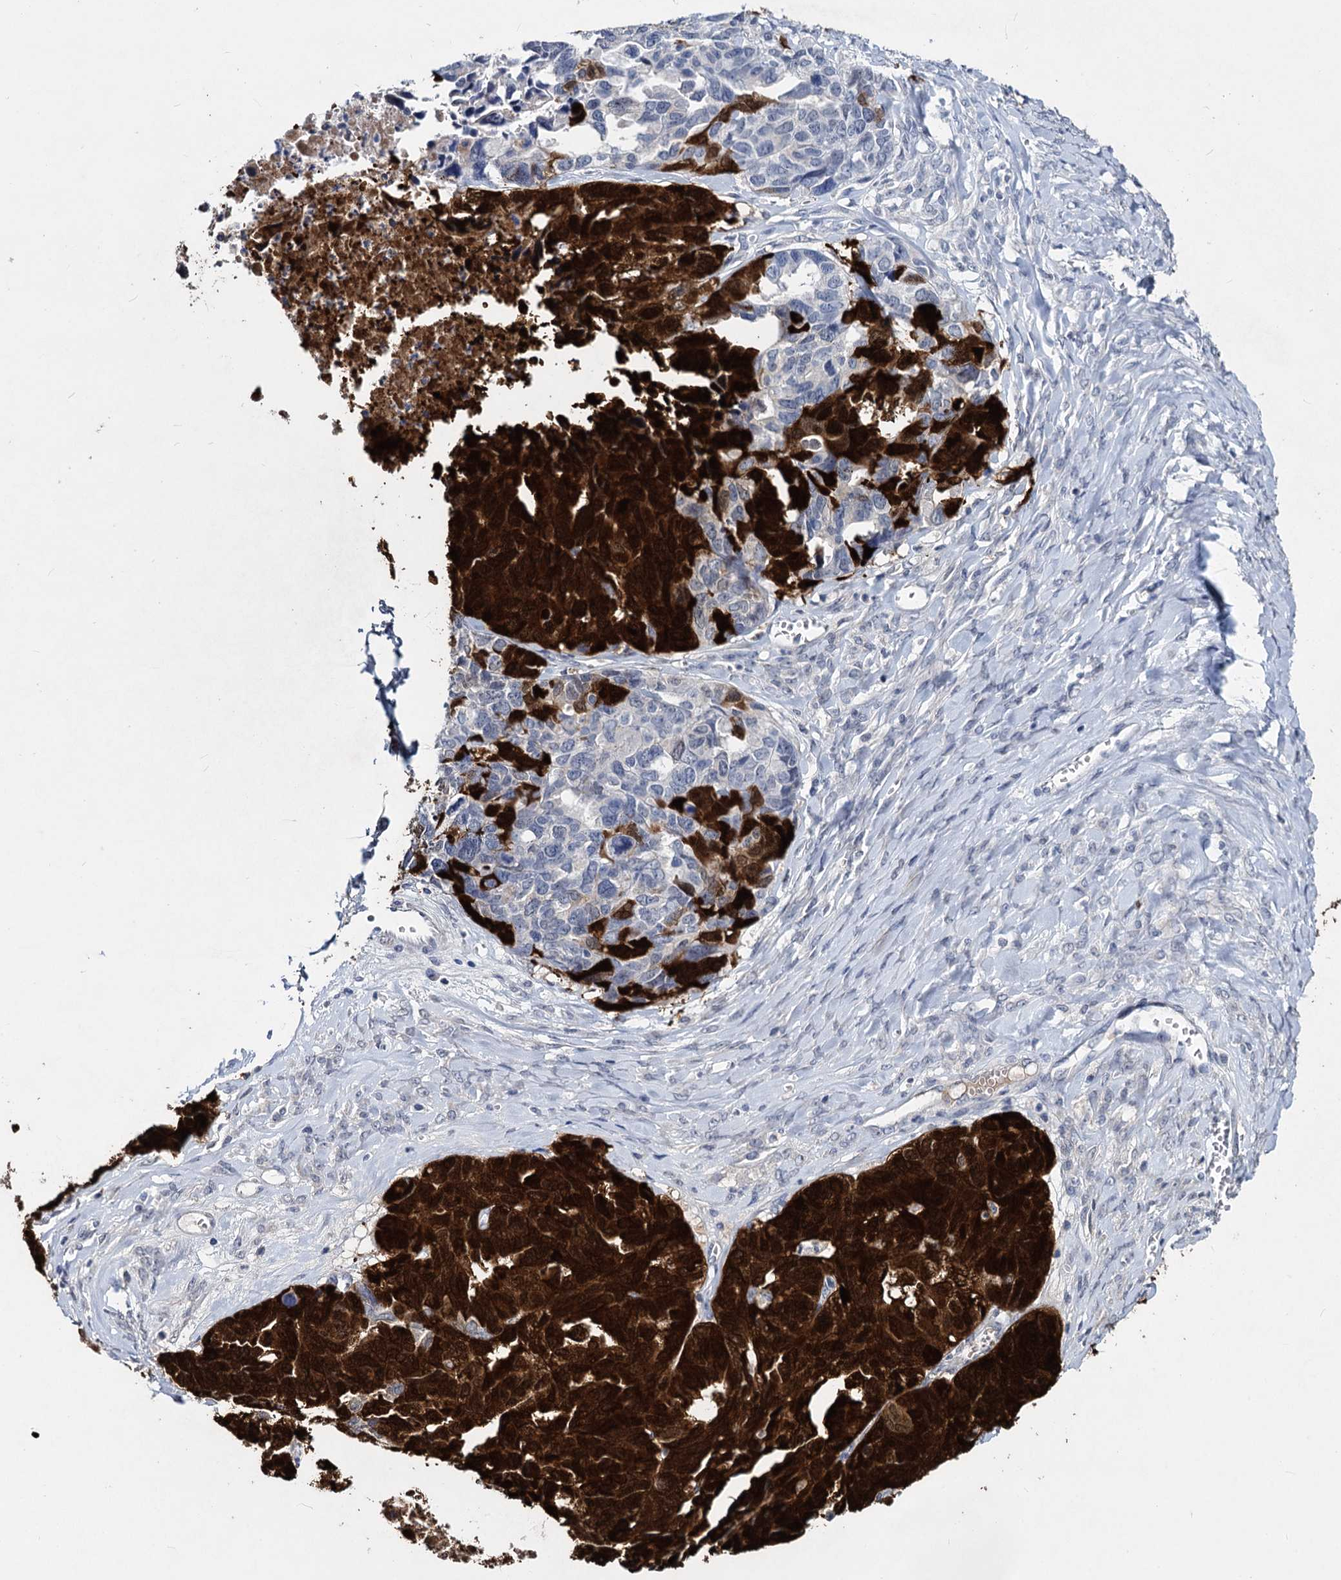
{"staining": {"intensity": "strong", "quantity": "25%-75%", "location": "cytoplasmic/membranous,nuclear"}, "tissue": "ovarian cancer", "cell_type": "Tumor cells", "image_type": "cancer", "snomed": [{"axis": "morphology", "description": "Cystadenocarcinoma, serous, NOS"}, {"axis": "topography", "description": "Ovary"}], "caption": "The image reveals a brown stain indicating the presence of a protein in the cytoplasmic/membranous and nuclear of tumor cells in ovarian cancer. The protein is shown in brown color, while the nuclei are stained blue.", "gene": "MAGEA4", "patient": {"sex": "female", "age": 79}}